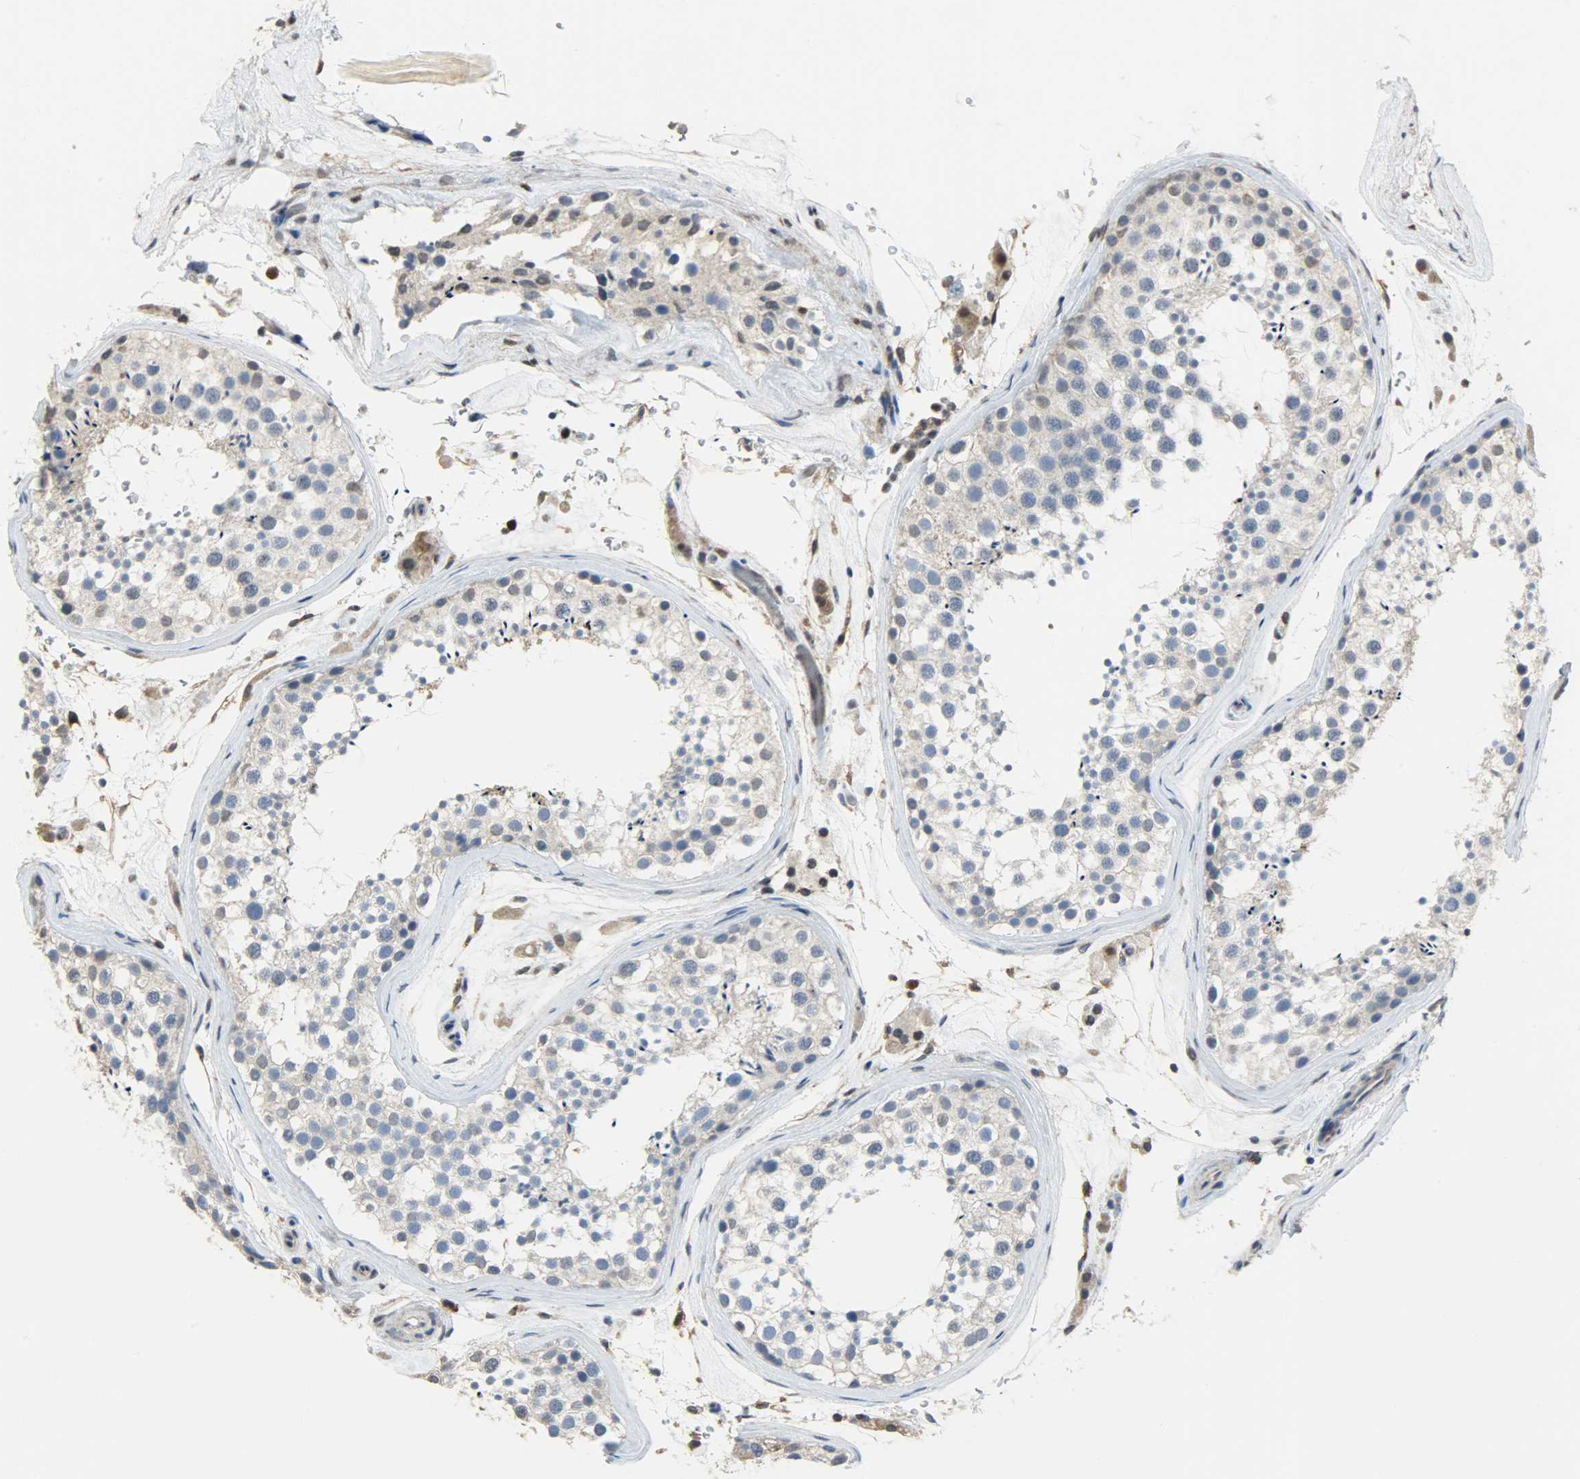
{"staining": {"intensity": "weak", "quantity": "25%-75%", "location": "cytoplasmic/membranous,nuclear"}, "tissue": "testis", "cell_type": "Cells in seminiferous ducts", "image_type": "normal", "snomed": [{"axis": "morphology", "description": "Normal tissue, NOS"}, {"axis": "topography", "description": "Testis"}], "caption": "Brown immunohistochemical staining in unremarkable human testis demonstrates weak cytoplasmic/membranous,nuclear staining in about 25%-75% of cells in seminiferous ducts.", "gene": "TRIM21", "patient": {"sex": "male", "age": 46}}